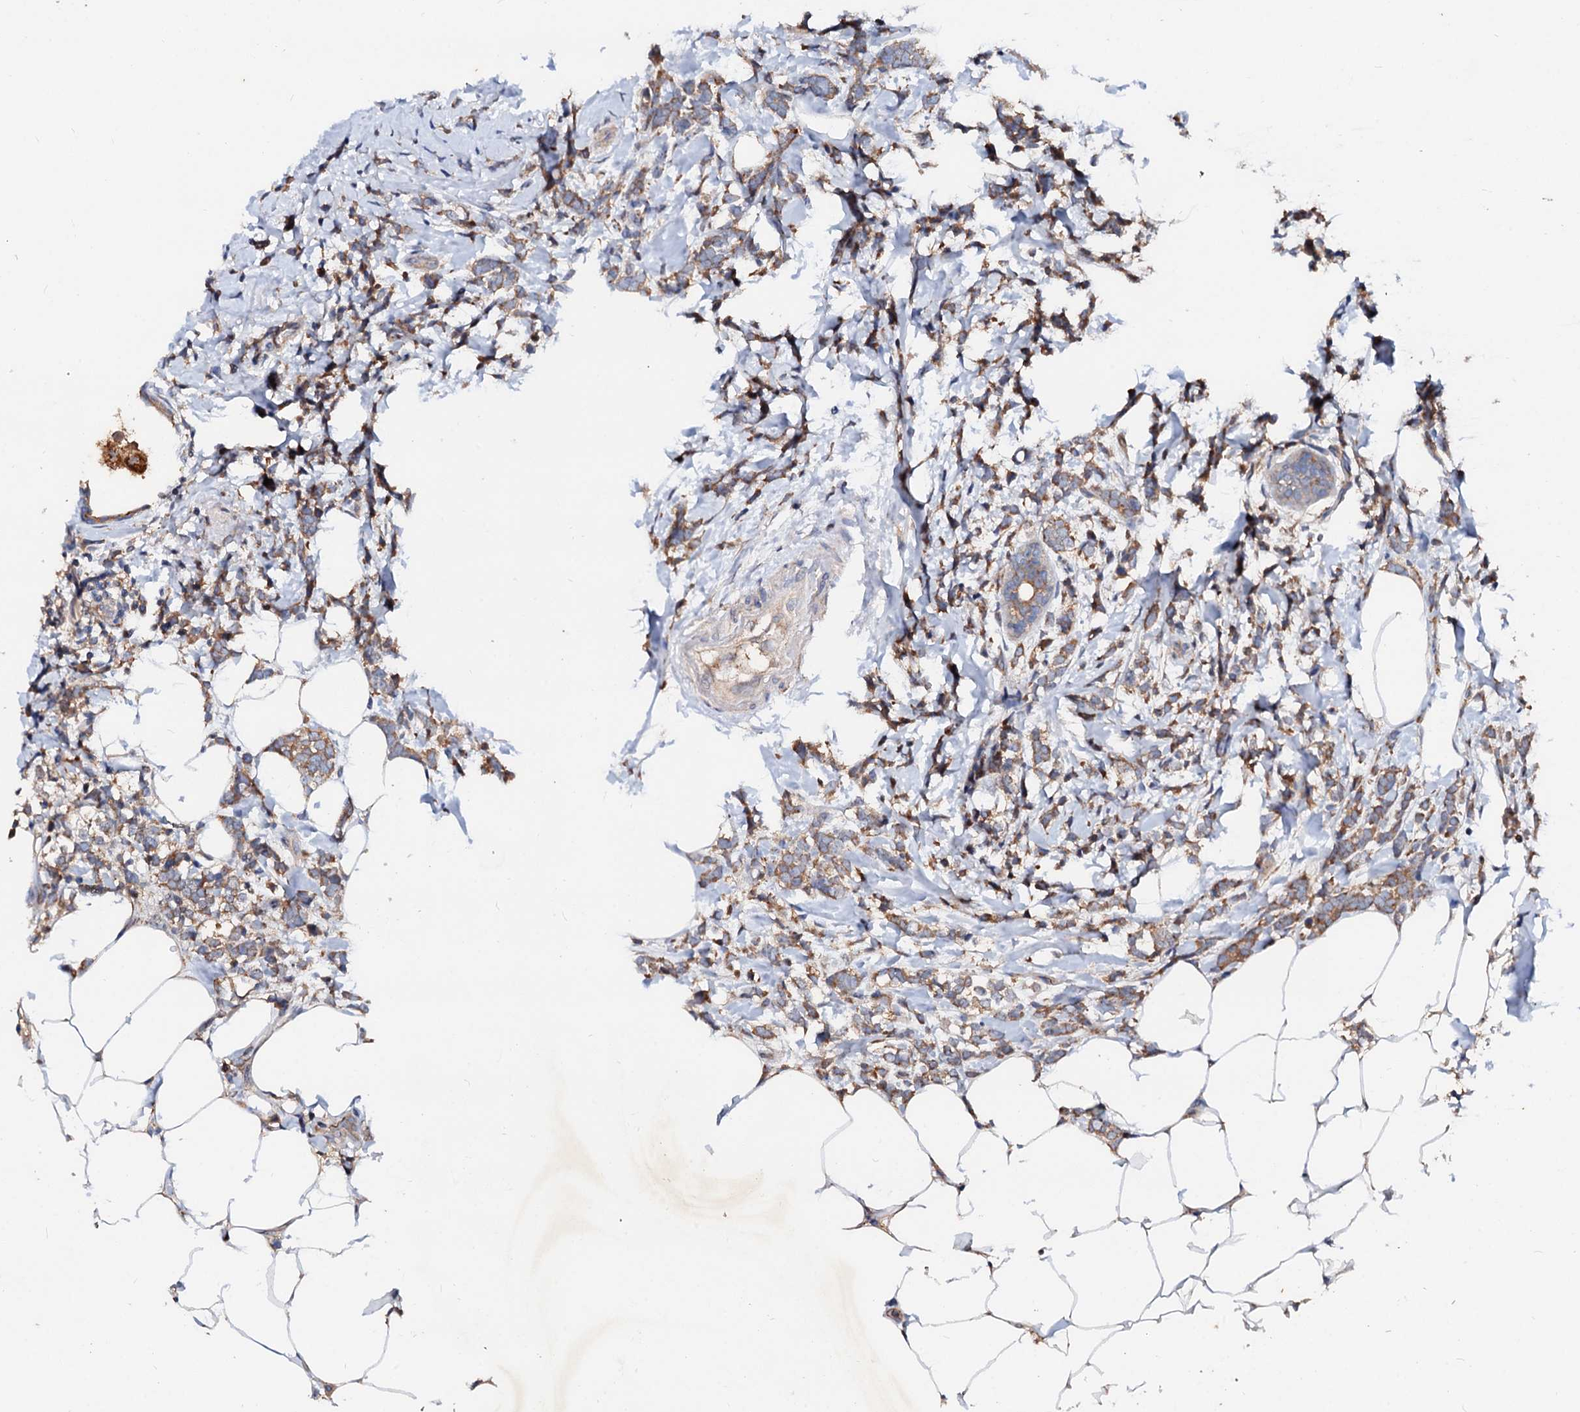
{"staining": {"intensity": "moderate", "quantity": ">75%", "location": "cytoplasmic/membranous"}, "tissue": "breast cancer", "cell_type": "Tumor cells", "image_type": "cancer", "snomed": [{"axis": "morphology", "description": "Lobular carcinoma"}, {"axis": "topography", "description": "Breast"}], "caption": "Lobular carcinoma (breast) was stained to show a protein in brown. There is medium levels of moderate cytoplasmic/membranous expression in approximately >75% of tumor cells.", "gene": "EXTL1", "patient": {"sex": "female", "age": 58}}